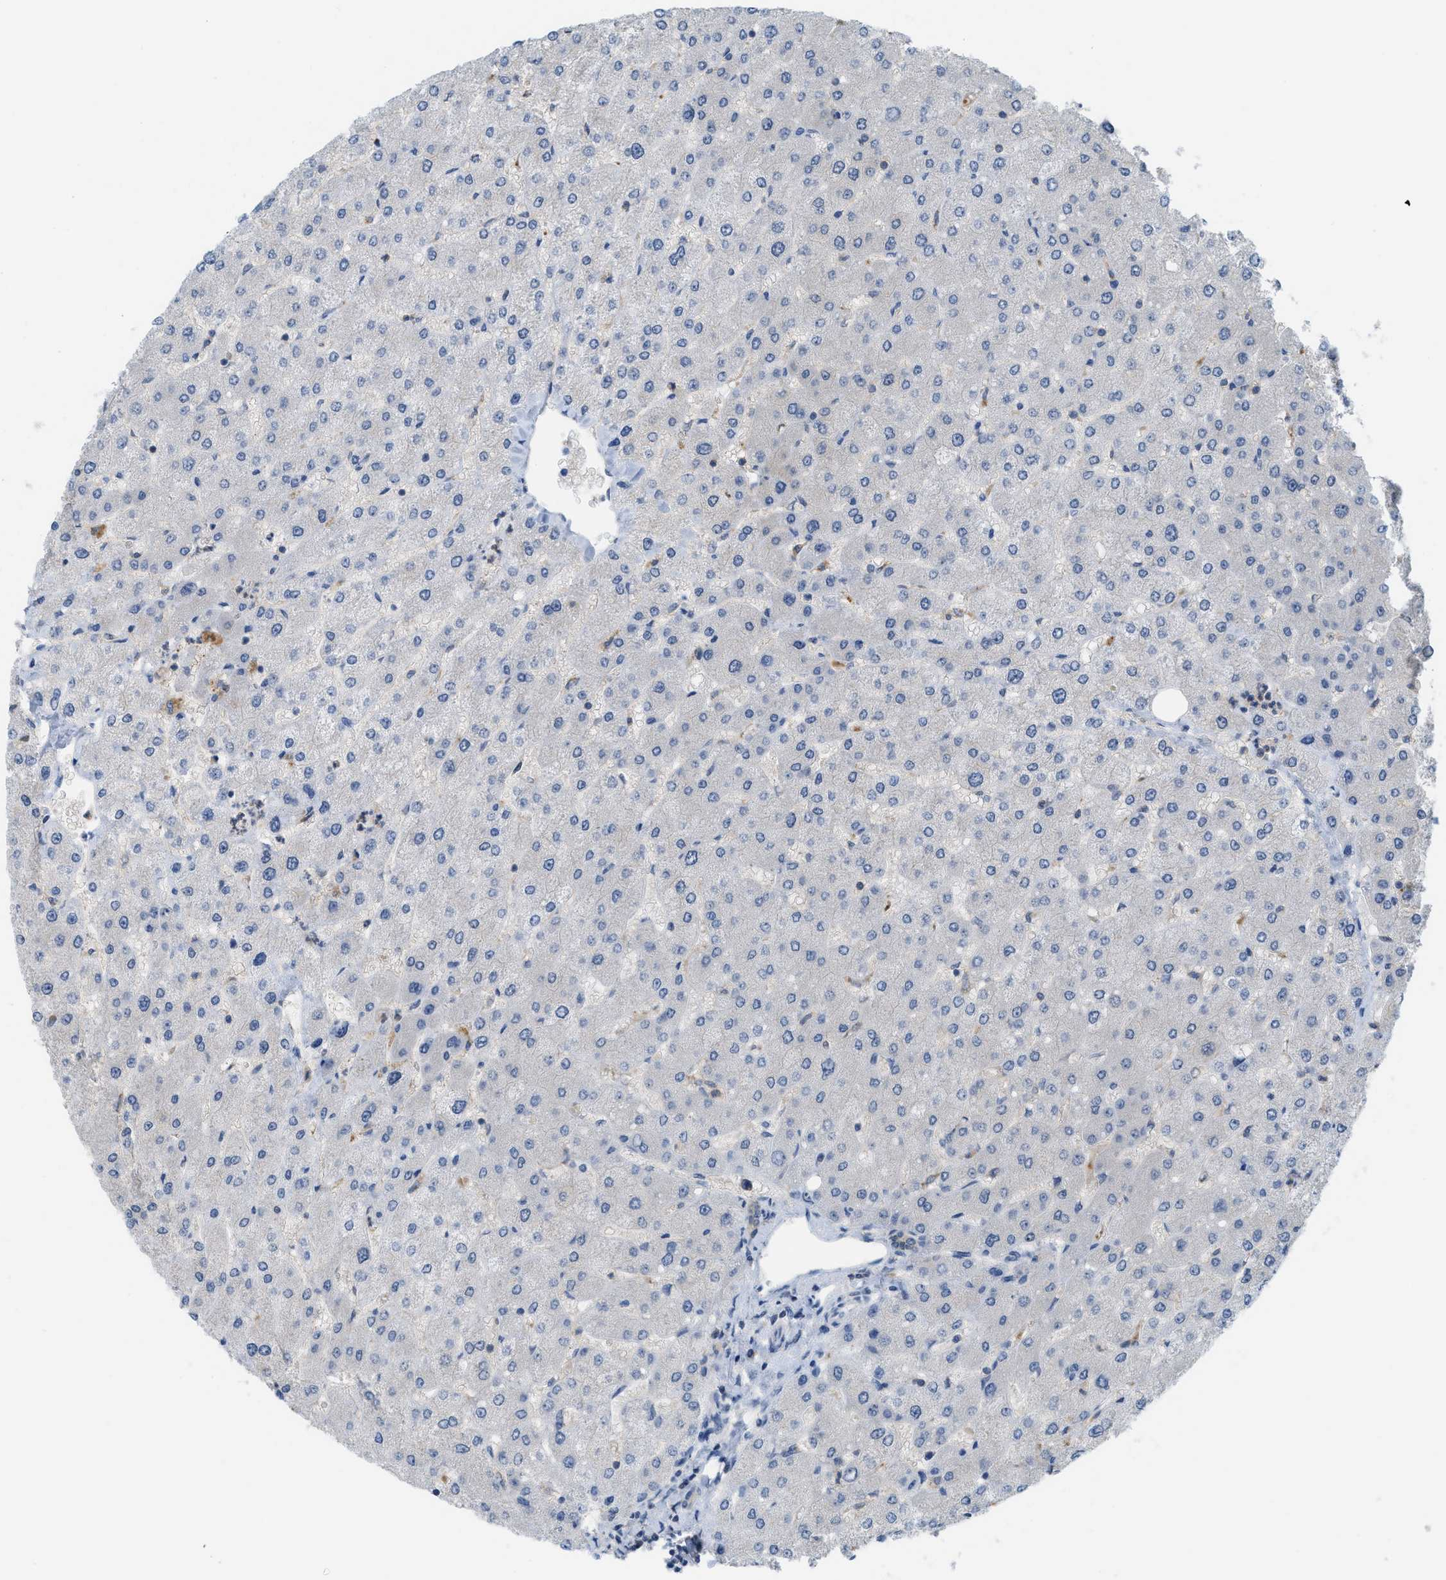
{"staining": {"intensity": "weak", "quantity": ">75%", "location": "cytoplasmic/membranous"}, "tissue": "liver", "cell_type": "Cholangiocytes", "image_type": "normal", "snomed": [{"axis": "morphology", "description": "Normal tissue, NOS"}, {"axis": "topography", "description": "Liver"}], "caption": "Immunohistochemical staining of benign human liver exhibits low levels of weak cytoplasmic/membranous staining in about >75% of cholangiocytes. The staining was performed using DAB to visualize the protein expression in brown, while the nuclei were stained in blue with hematoxylin (Magnification: 20x).", "gene": "CSTB", "patient": {"sex": "male", "age": 55}}